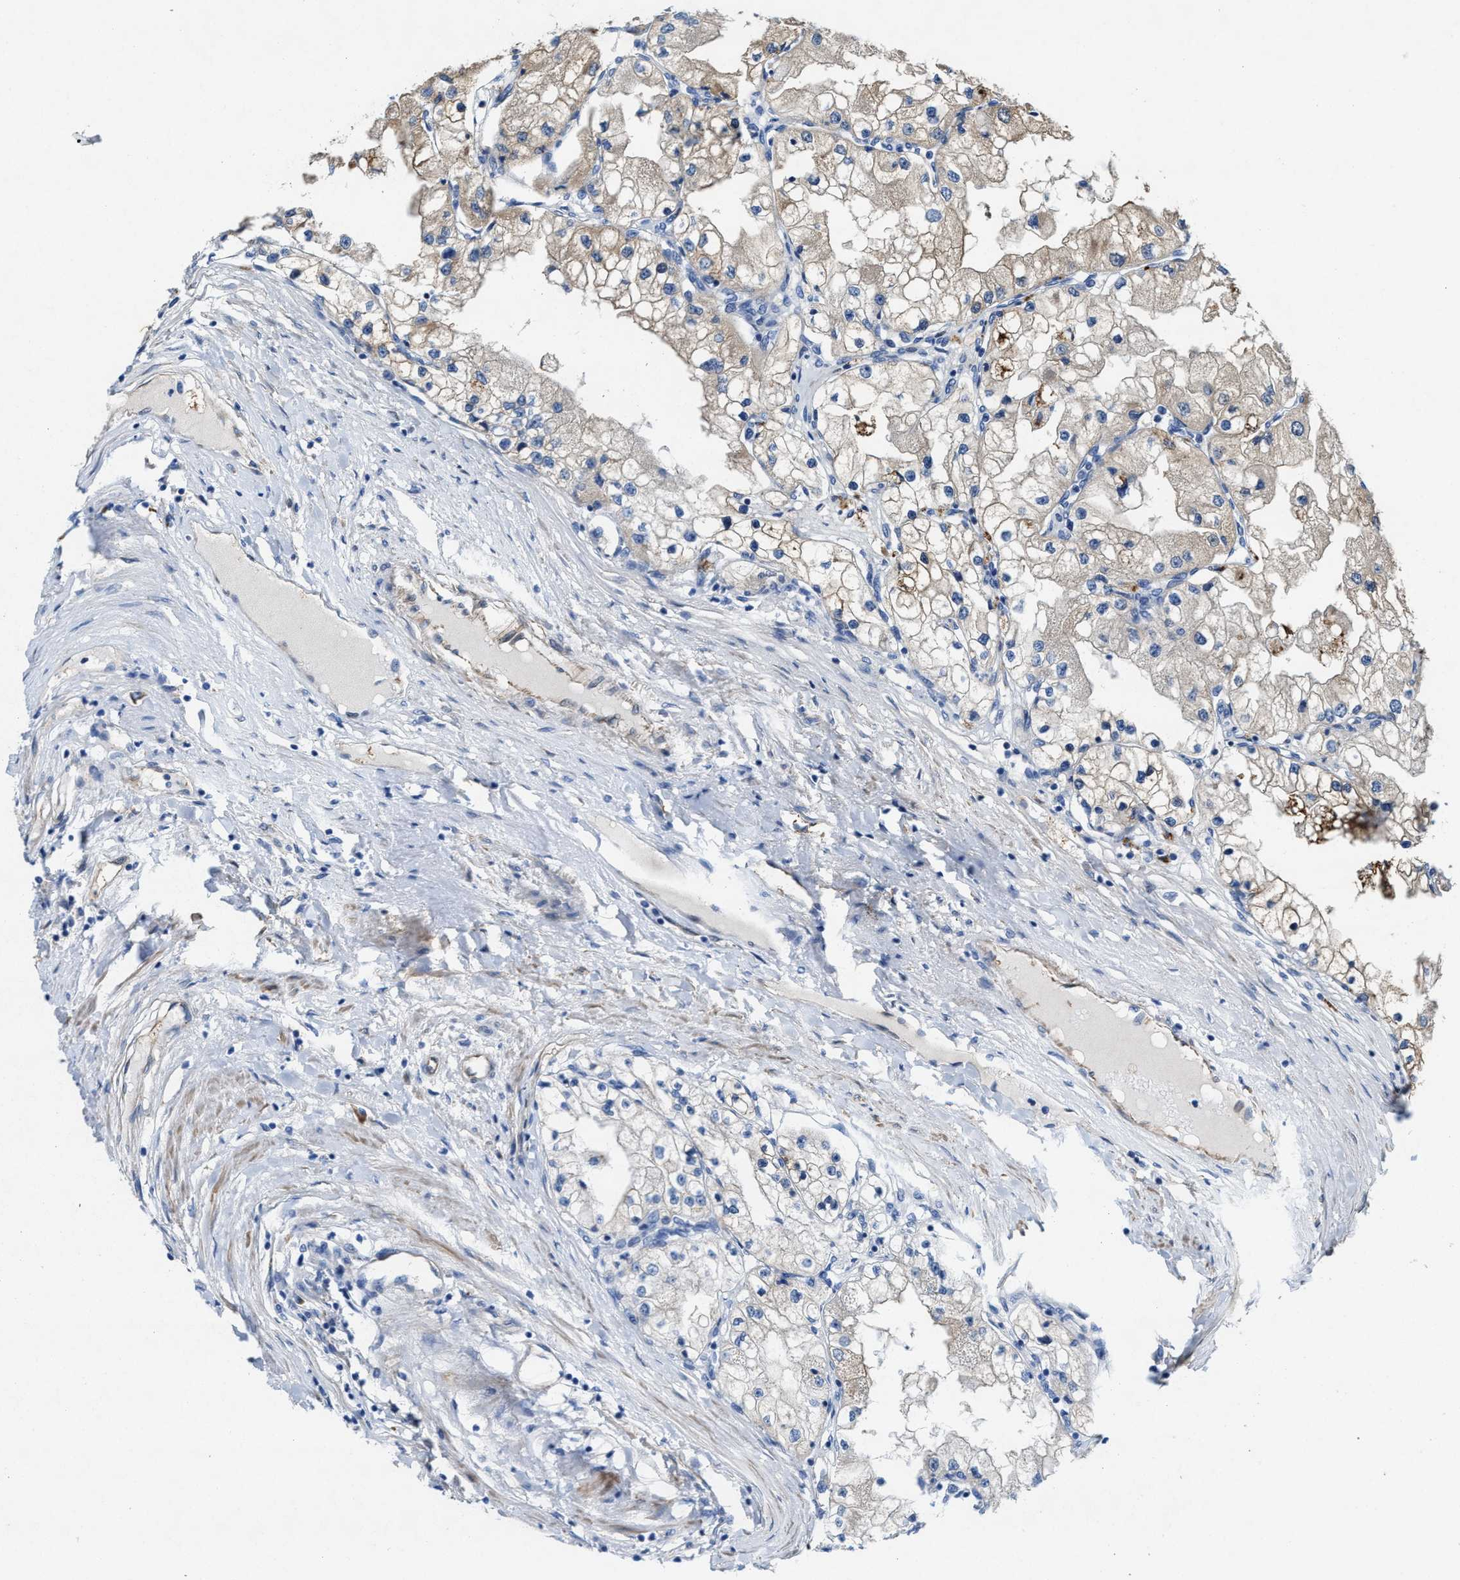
{"staining": {"intensity": "weak", "quantity": "<25%", "location": "cytoplasmic/membranous"}, "tissue": "renal cancer", "cell_type": "Tumor cells", "image_type": "cancer", "snomed": [{"axis": "morphology", "description": "Adenocarcinoma, NOS"}, {"axis": "topography", "description": "Kidney"}], "caption": "An IHC photomicrograph of renal cancer is shown. There is no staining in tumor cells of renal cancer.", "gene": "ASS1", "patient": {"sex": "male", "age": 68}}